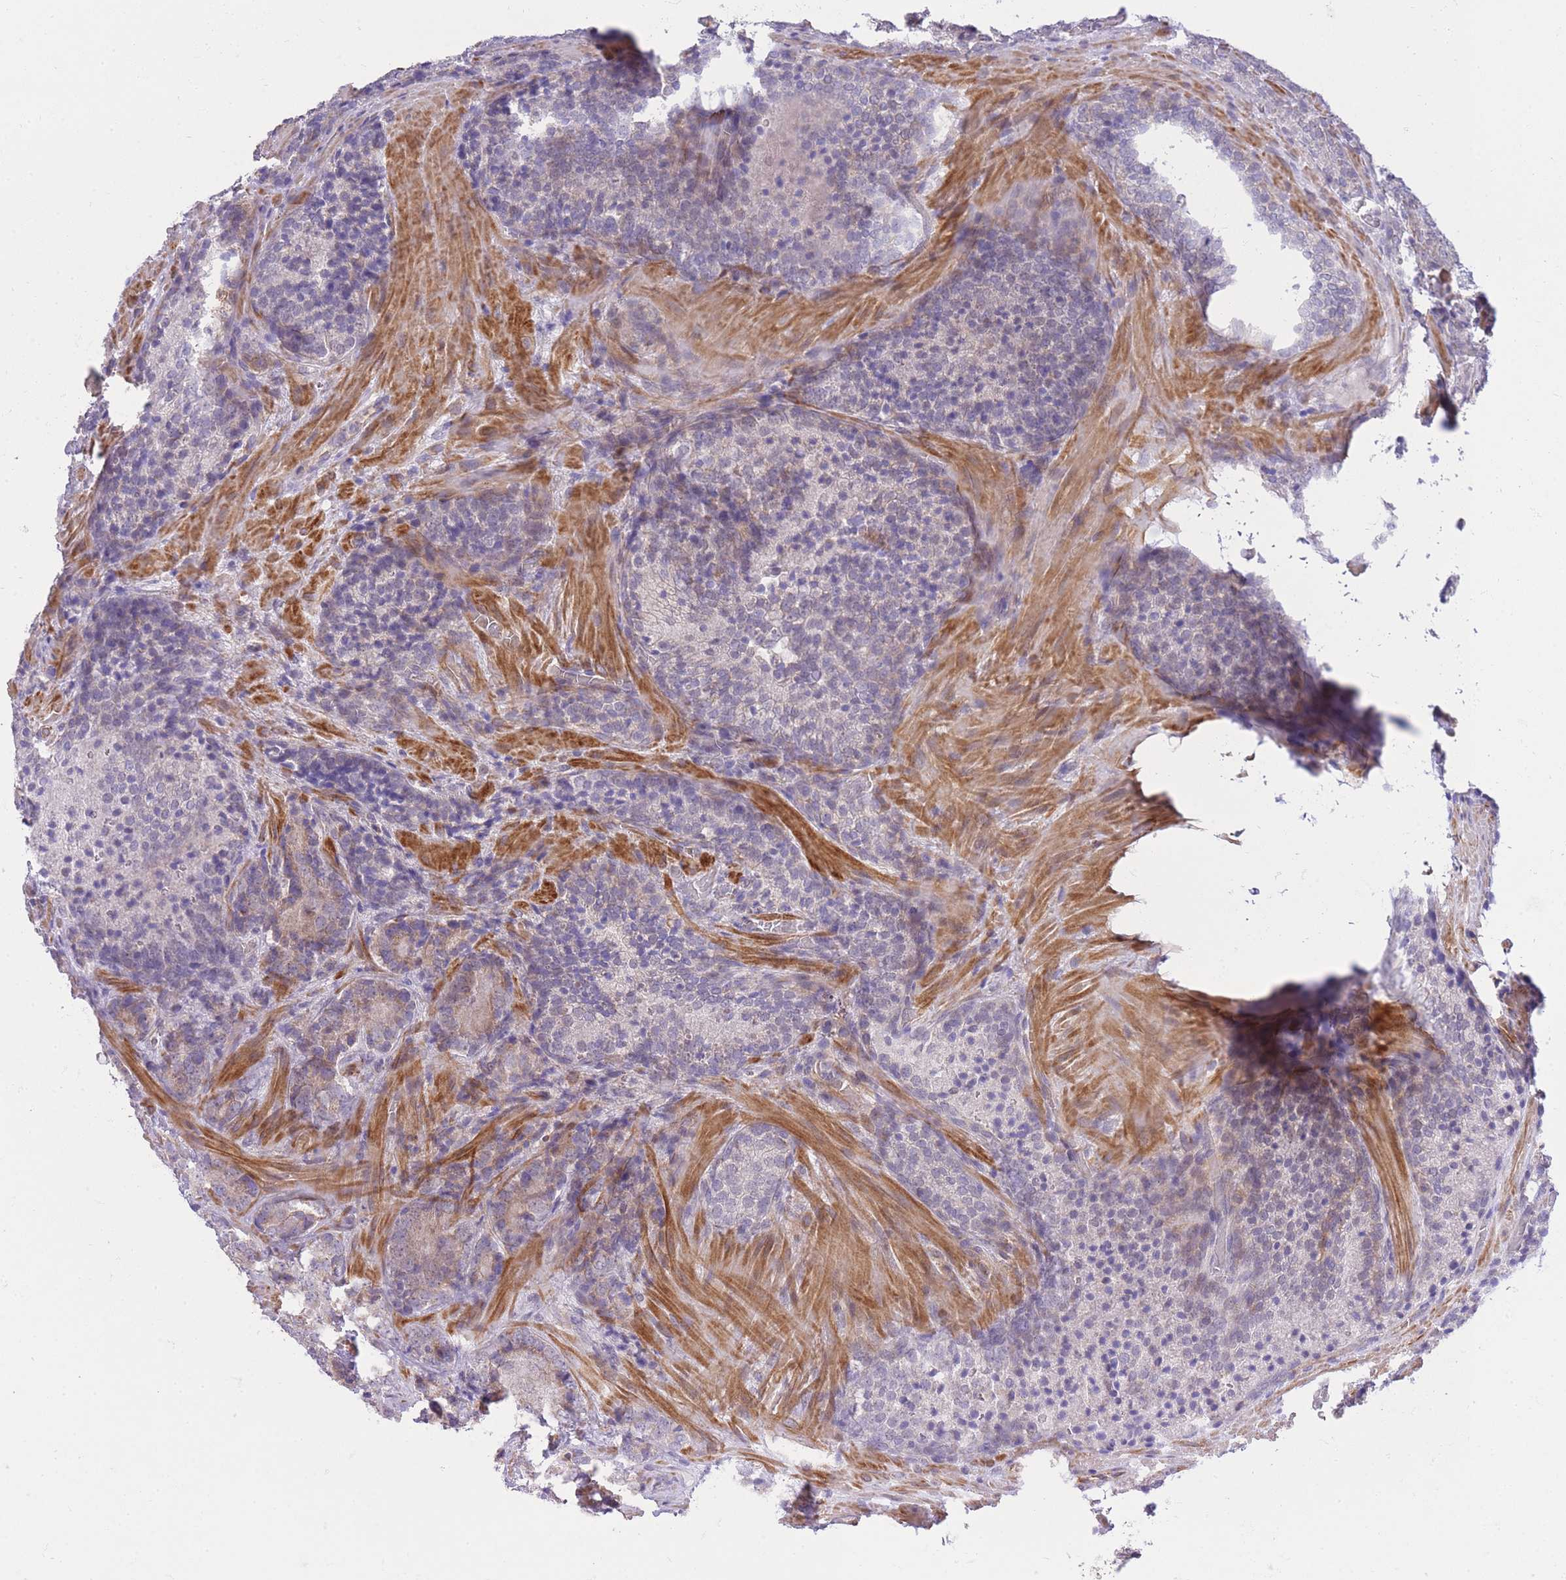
{"staining": {"intensity": "weak", "quantity": "<25%", "location": "cytoplasmic/membranous"}, "tissue": "prostate cancer", "cell_type": "Tumor cells", "image_type": "cancer", "snomed": [{"axis": "morphology", "description": "Adenocarcinoma, Low grade"}, {"axis": "topography", "description": "Prostate"}], "caption": "This is an immunohistochemistry (IHC) image of prostate adenocarcinoma (low-grade). There is no expression in tumor cells.", "gene": "CTBP1", "patient": {"sex": "male", "age": 58}}